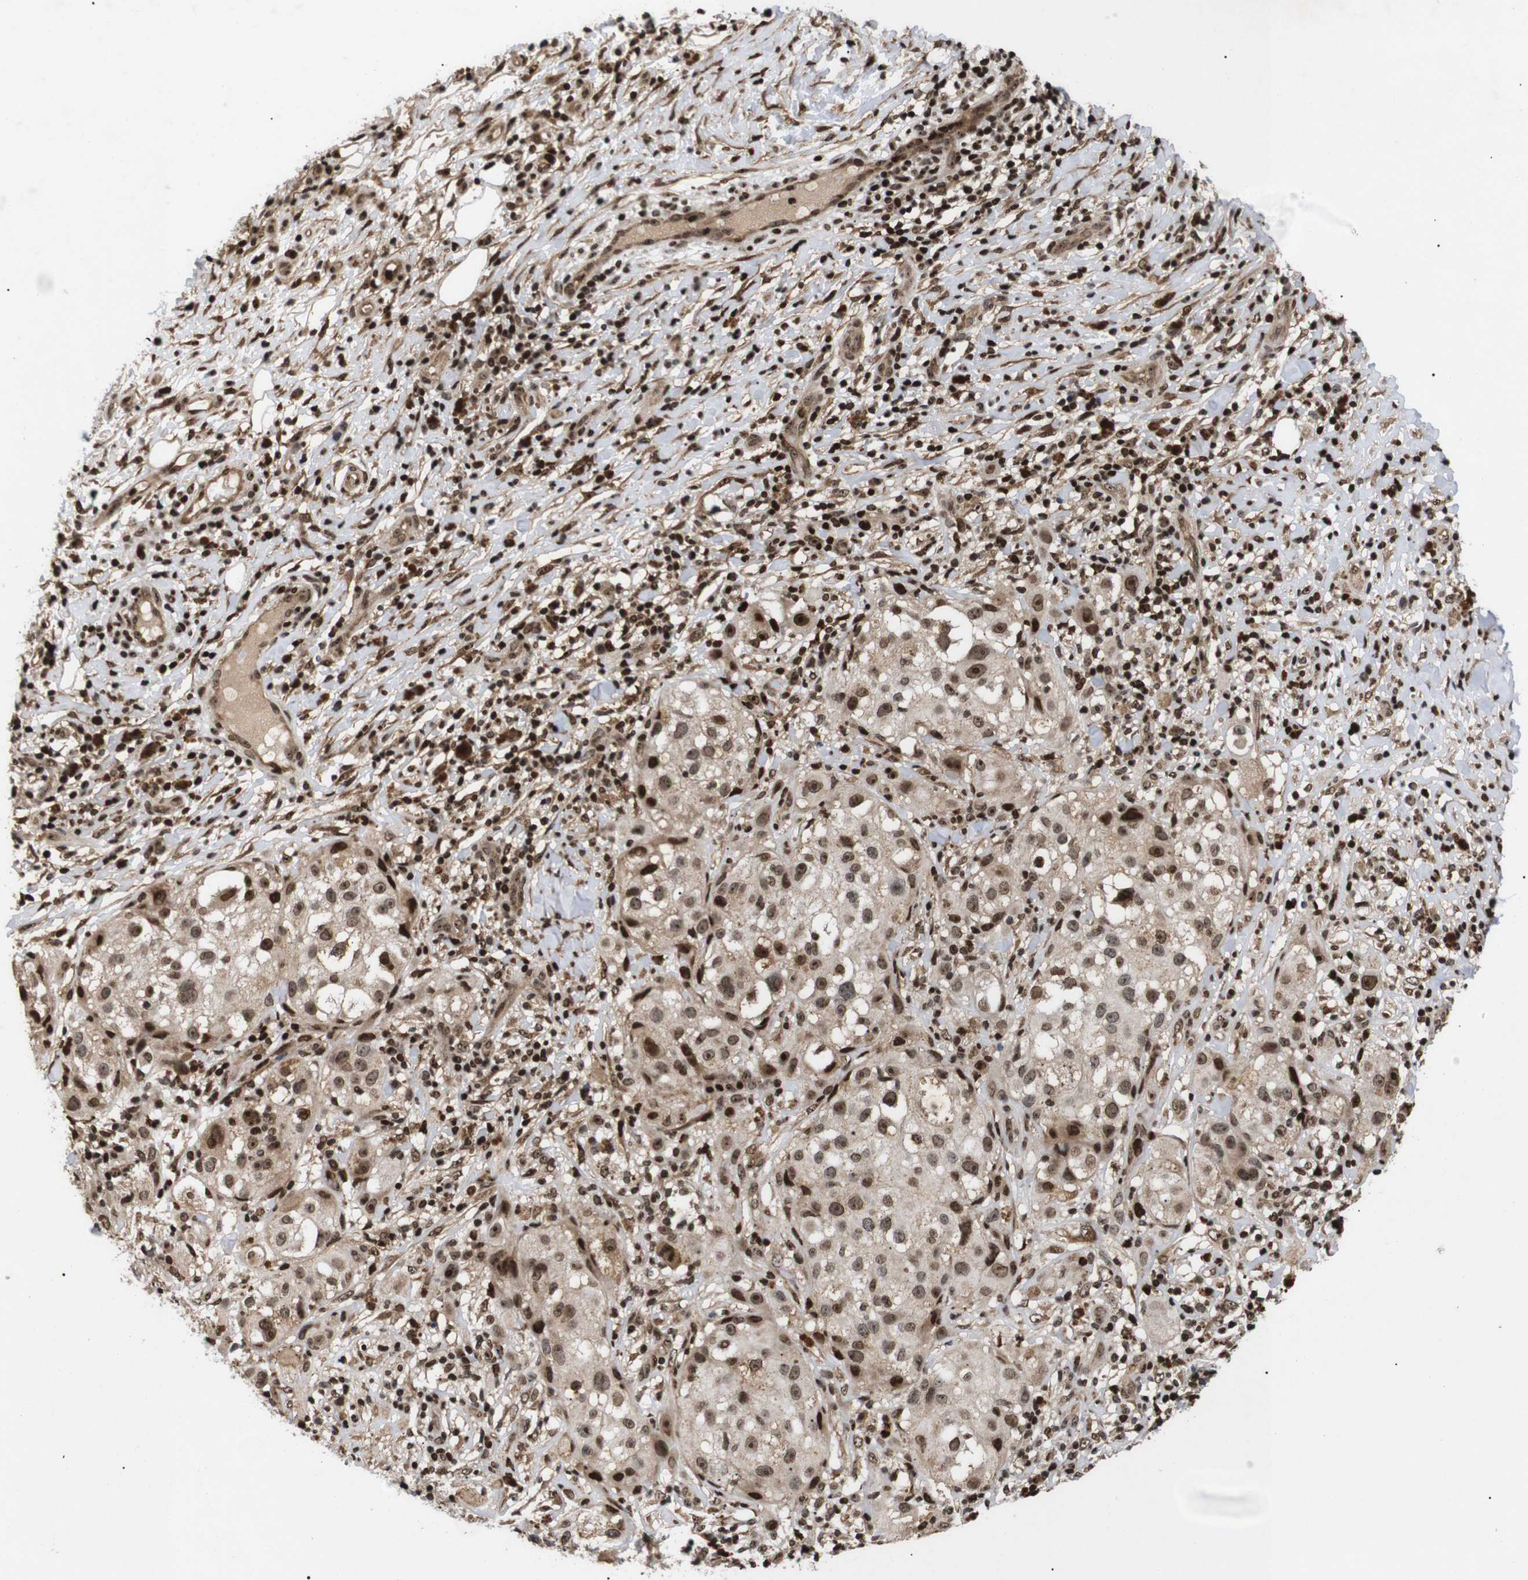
{"staining": {"intensity": "moderate", "quantity": ">75%", "location": "cytoplasmic/membranous,nuclear"}, "tissue": "melanoma", "cell_type": "Tumor cells", "image_type": "cancer", "snomed": [{"axis": "morphology", "description": "Necrosis, NOS"}, {"axis": "morphology", "description": "Malignant melanoma, NOS"}, {"axis": "topography", "description": "Skin"}], "caption": "High-power microscopy captured an IHC histopathology image of malignant melanoma, revealing moderate cytoplasmic/membranous and nuclear staining in approximately >75% of tumor cells.", "gene": "KIF23", "patient": {"sex": "female", "age": 87}}